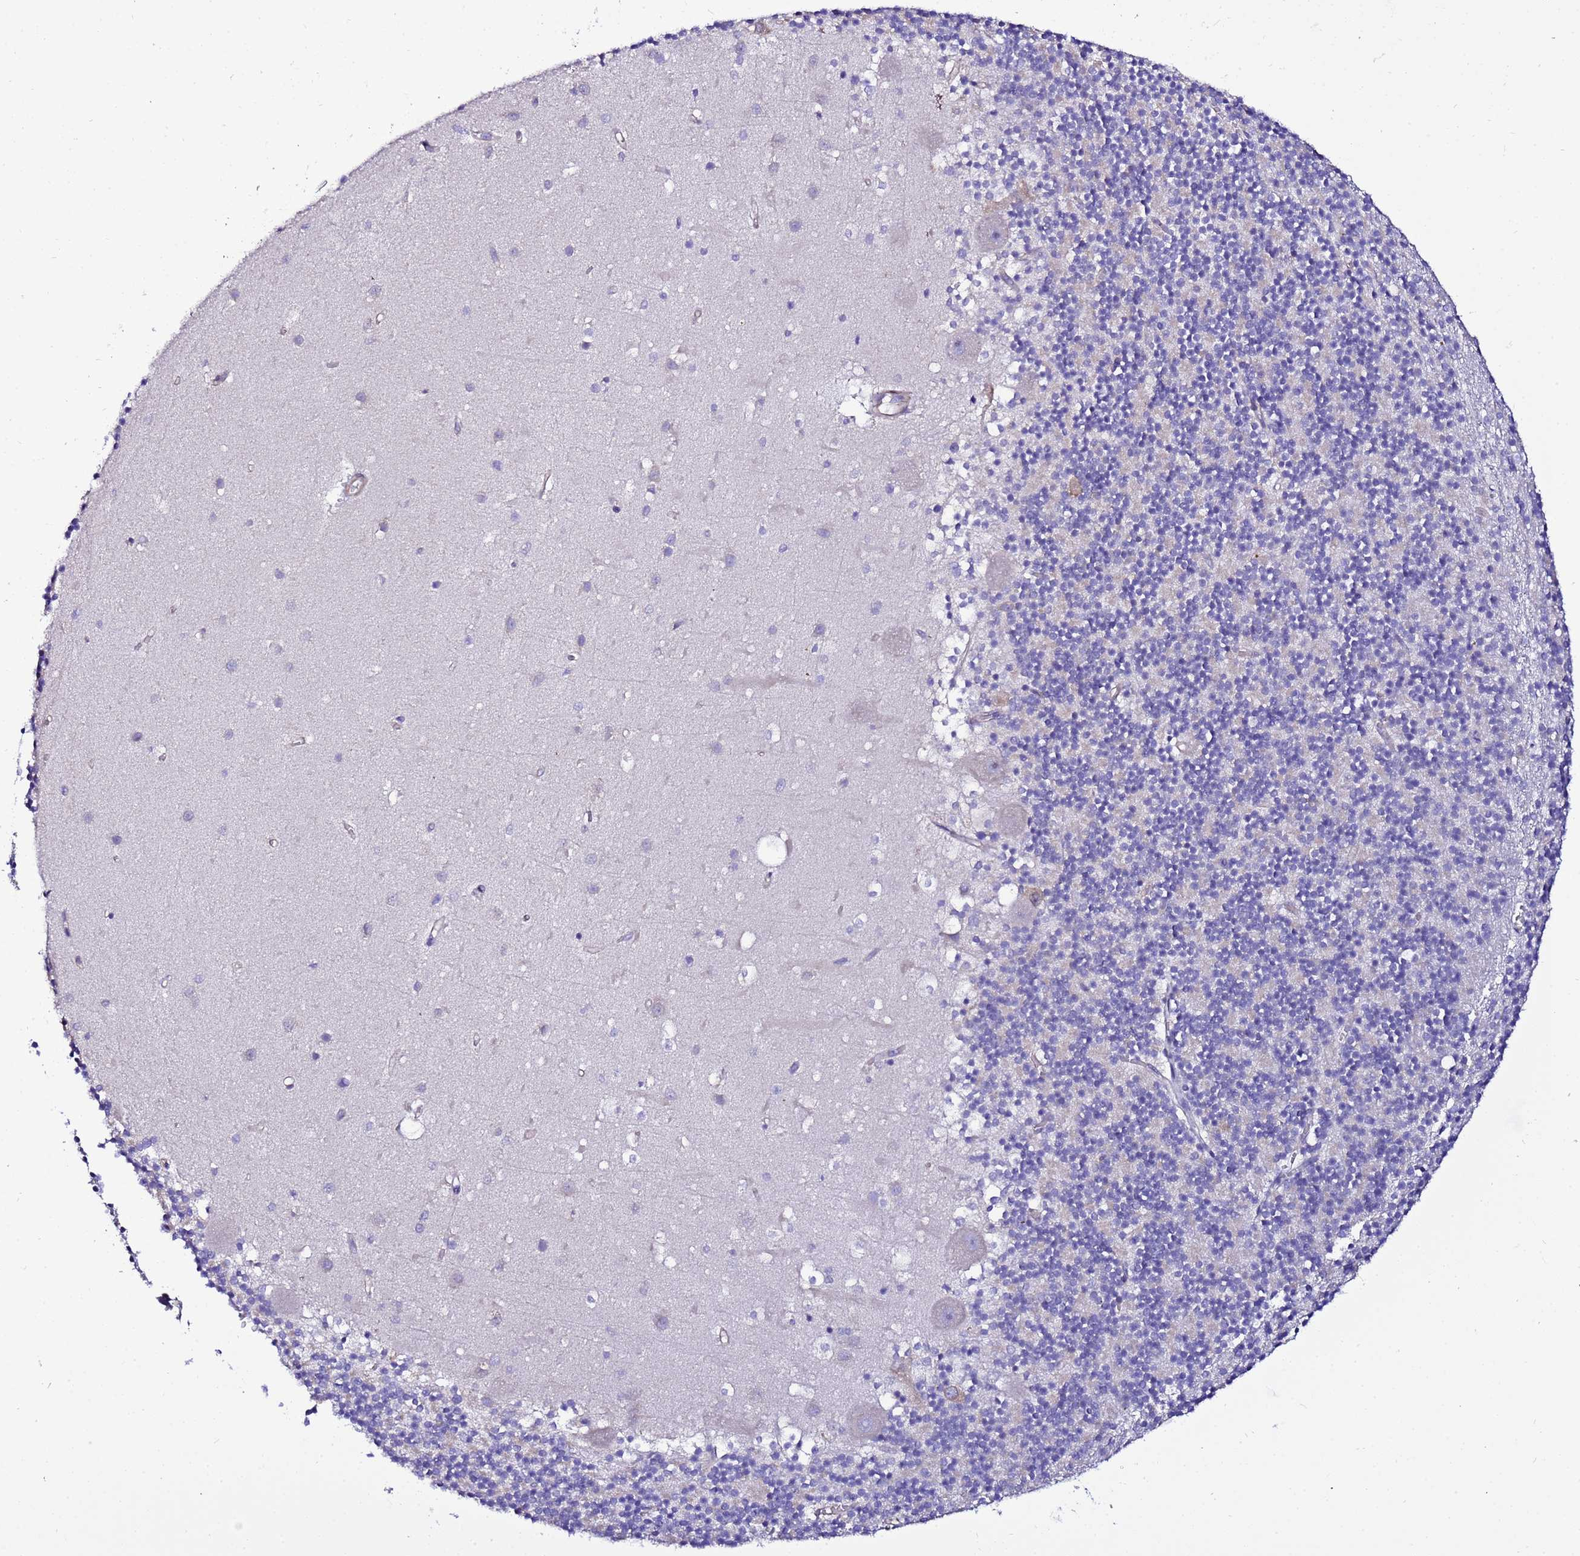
{"staining": {"intensity": "negative", "quantity": "none", "location": "none"}, "tissue": "cerebellum", "cell_type": "Cells in granular layer", "image_type": "normal", "snomed": [{"axis": "morphology", "description": "Normal tissue, NOS"}, {"axis": "topography", "description": "Cerebellum"}], "caption": "Cells in granular layer are negative for protein expression in unremarkable human cerebellum. The staining was performed using DAB to visualize the protein expression in brown, while the nuclei were stained in blue with hematoxylin (Magnification: 20x).", "gene": "JRKL", "patient": {"sex": "male", "age": 54}}